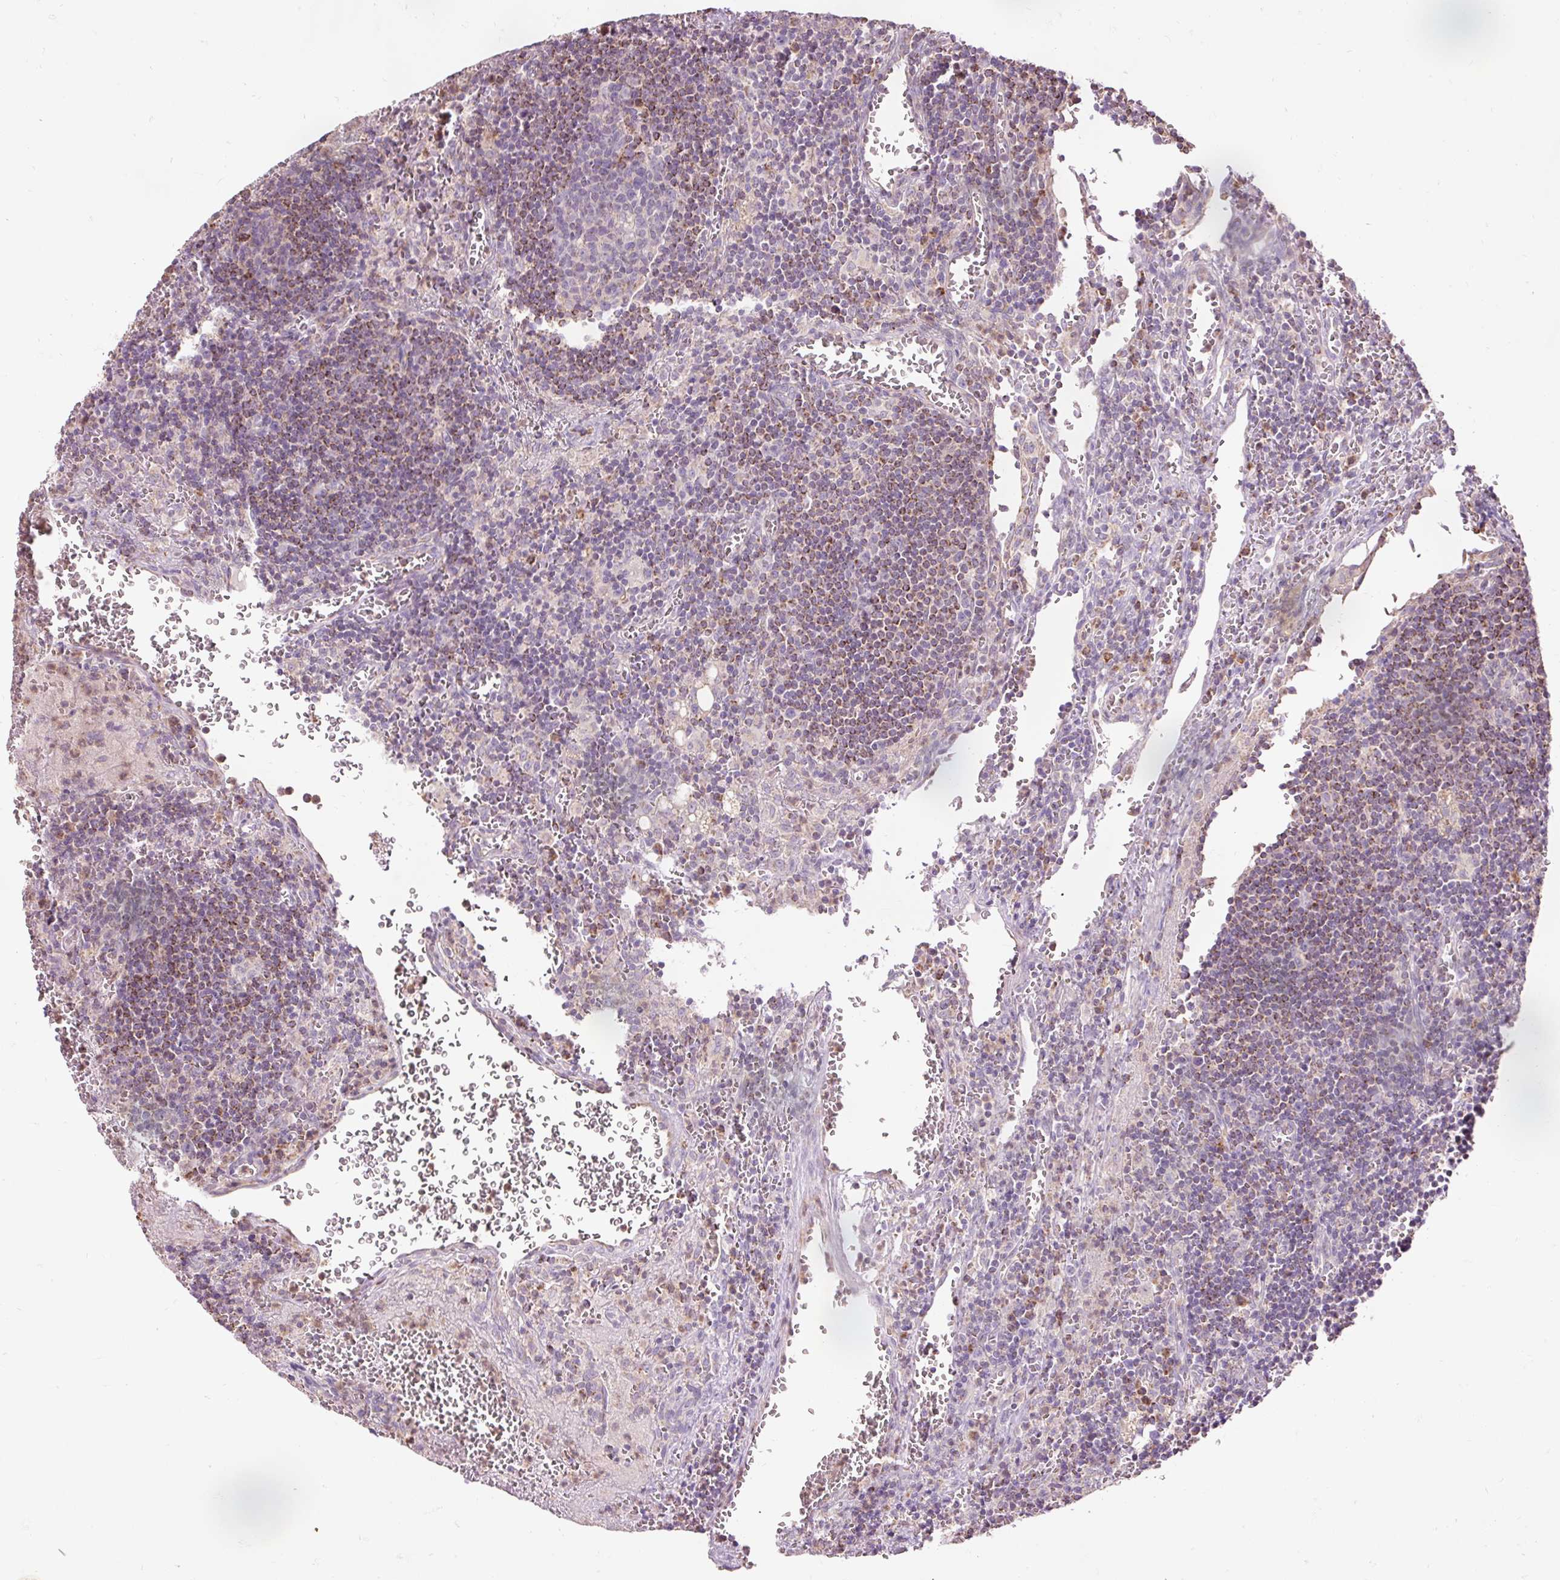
{"staining": {"intensity": "moderate", "quantity": "<25%", "location": "cytoplasmic/membranous"}, "tissue": "lymph node", "cell_type": "Germinal center cells", "image_type": "normal", "snomed": [{"axis": "morphology", "description": "Normal tissue, NOS"}, {"axis": "topography", "description": "Lymph node"}], "caption": "Germinal center cells exhibit low levels of moderate cytoplasmic/membranous staining in about <25% of cells in benign human lymph node. (Stains: DAB in brown, nuclei in blue, Microscopy: brightfield microscopy at high magnification).", "gene": "PRDX5", "patient": {"sex": "male", "age": 50}}